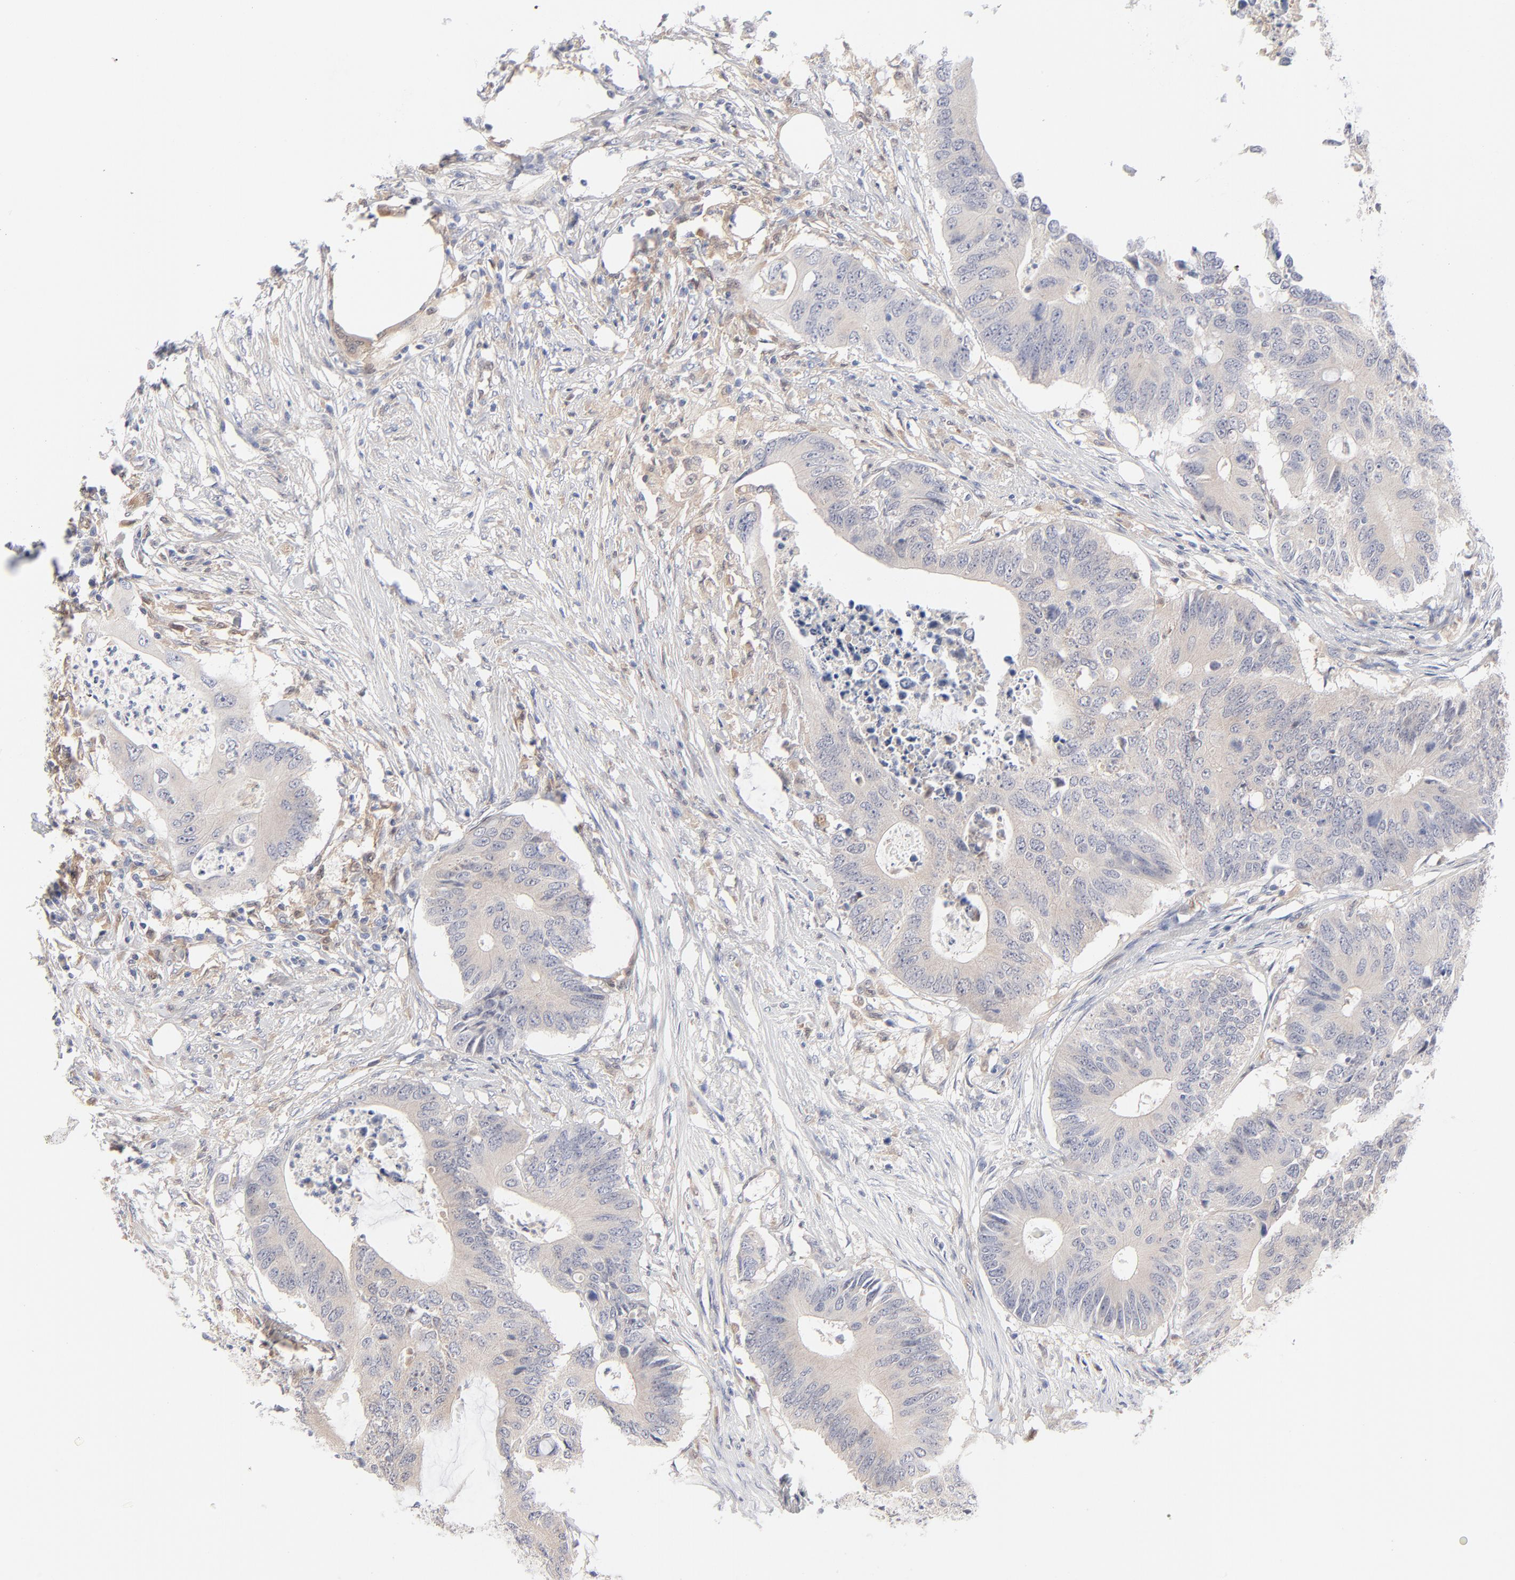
{"staining": {"intensity": "negative", "quantity": "none", "location": "none"}, "tissue": "colorectal cancer", "cell_type": "Tumor cells", "image_type": "cancer", "snomed": [{"axis": "morphology", "description": "Adenocarcinoma, NOS"}, {"axis": "topography", "description": "Colon"}], "caption": "Protein analysis of colorectal cancer (adenocarcinoma) reveals no significant staining in tumor cells.", "gene": "ARRB1", "patient": {"sex": "male", "age": 71}}